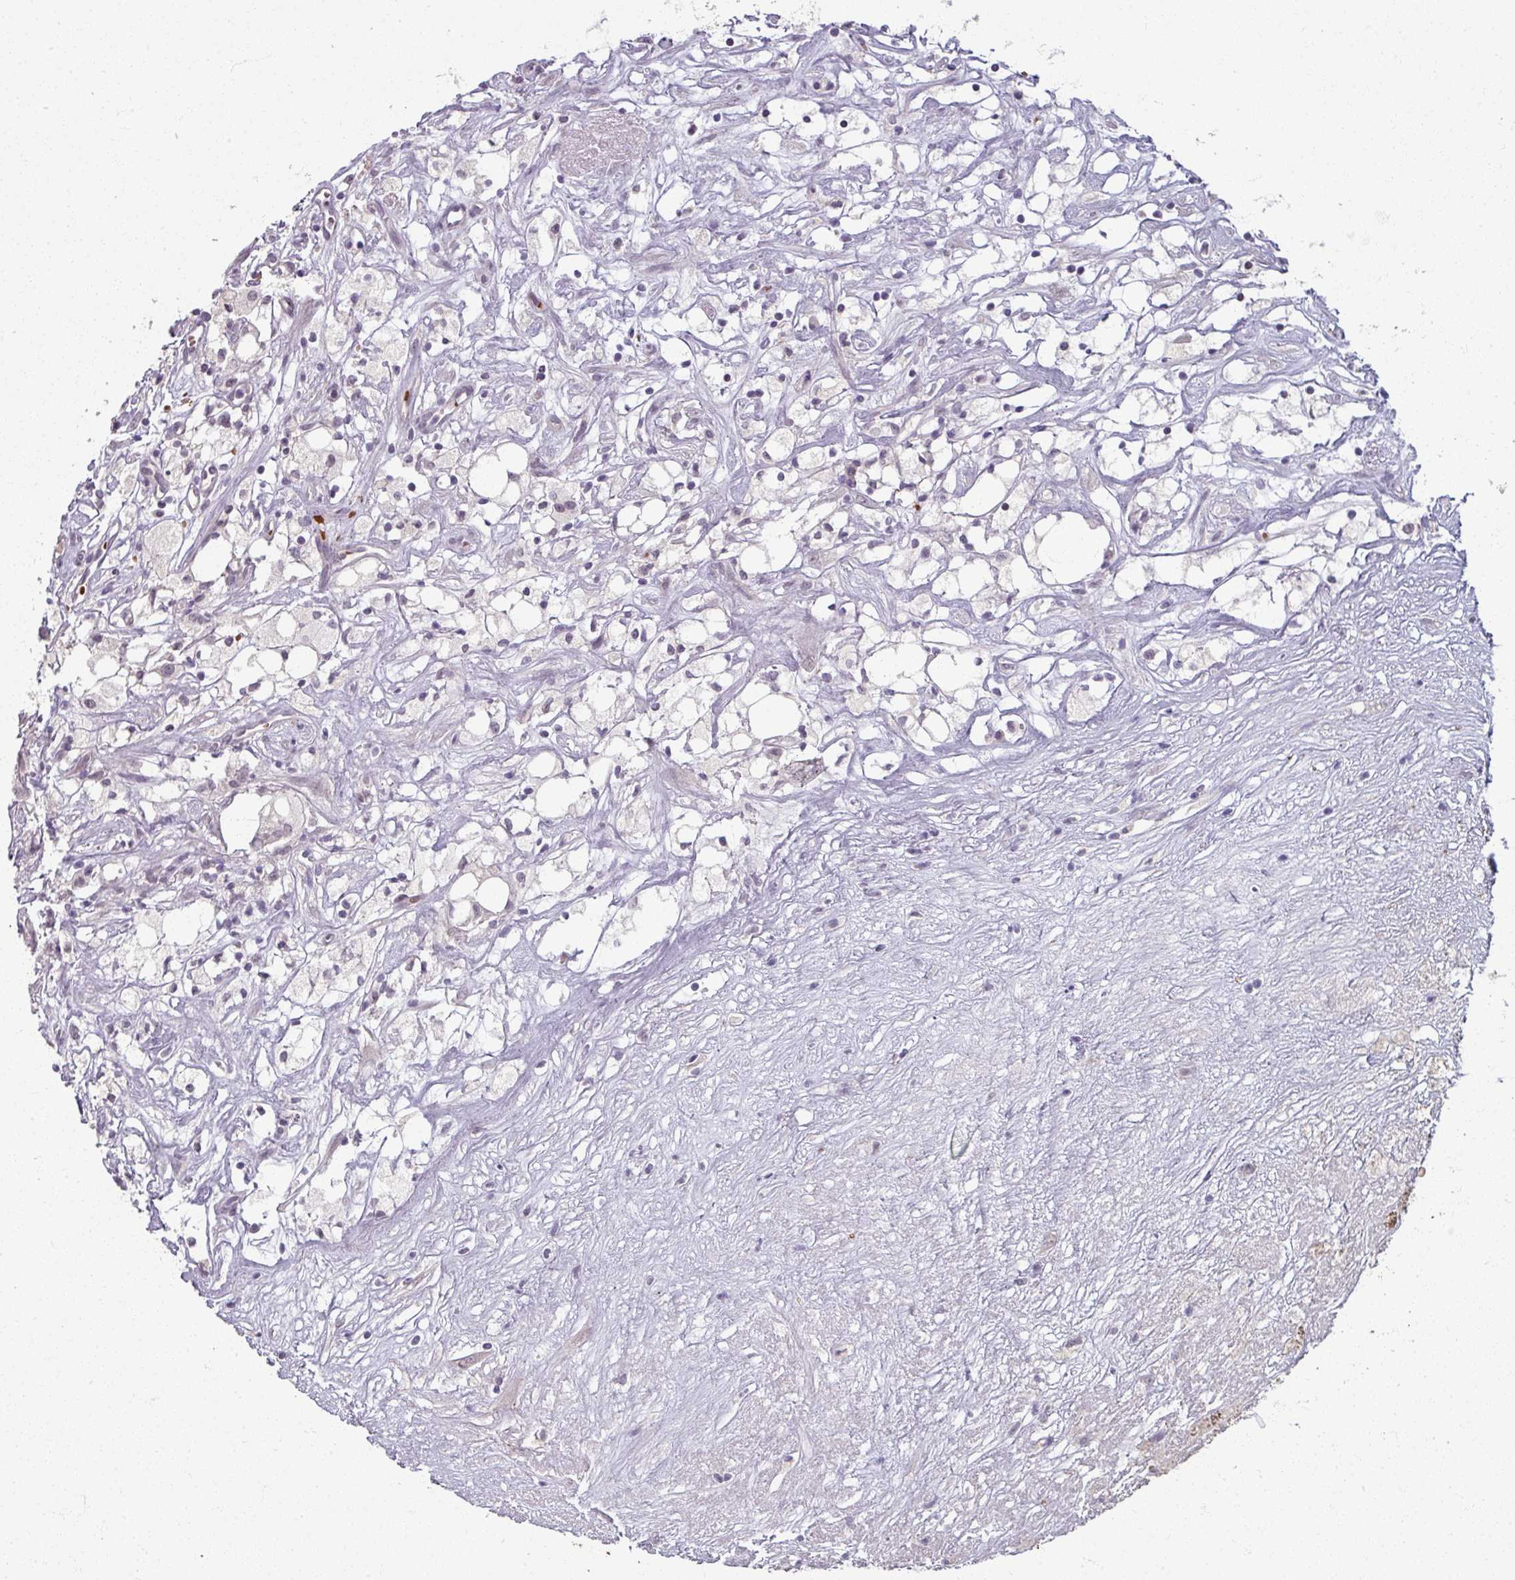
{"staining": {"intensity": "negative", "quantity": "none", "location": "none"}, "tissue": "renal cancer", "cell_type": "Tumor cells", "image_type": "cancer", "snomed": [{"axis": "morphology", "description": "Adenocarcinoma, NOS"}, {"axis": "topography", "description": "Kidney"}], "caption": "The photomicrograph exhibits no staining of tumor cells in adenocarcinoma (renal).", "gene": "KMT5C", "patient": {"sex": "male", "age": 59}}